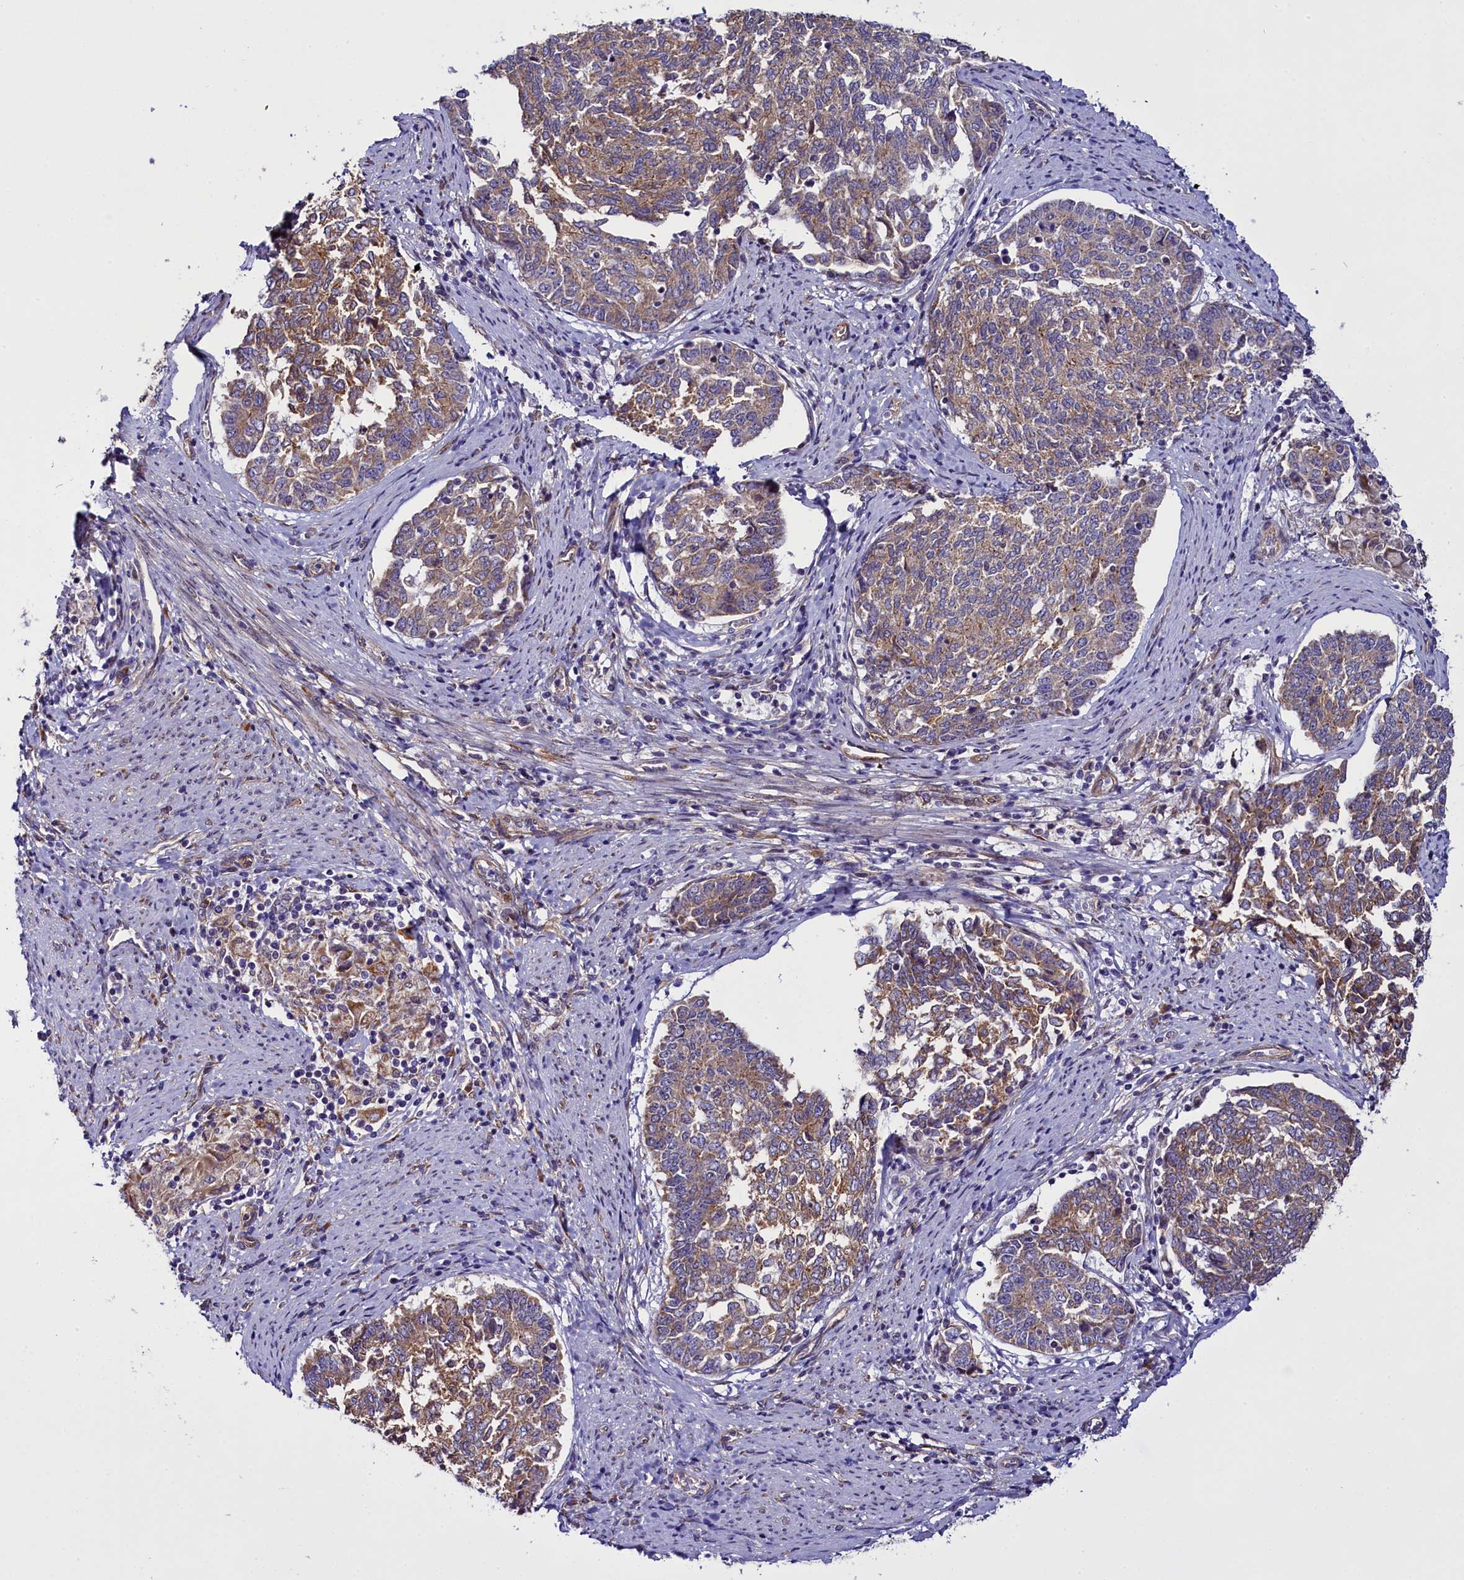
{"staining": {"intensity": "moderate", "quantity": ">75%", "location": "cytoplasmic/membranous"}, "tissue": "endometrial cancer", "cell_type": "Tumor cells", "image_type": "cancer", "snomed": [{"axis": "morphology", "description": "Adenocarcinoma, NOS"}, {"axis": "topography", "description": "Endometrium"}], "caption": "Endometrial adenocarcinoma was stained to show a protein in brown. There is medium levels of moderate cytoplasmic/membranous expression in approximately >75% of tumor cells. (DAB (3,3'-diaminobenzidine) = brown stain, brightfield microscopy at high magnification).", "gene": "UACA", "patient": {"sex": "female", "age": 80}}